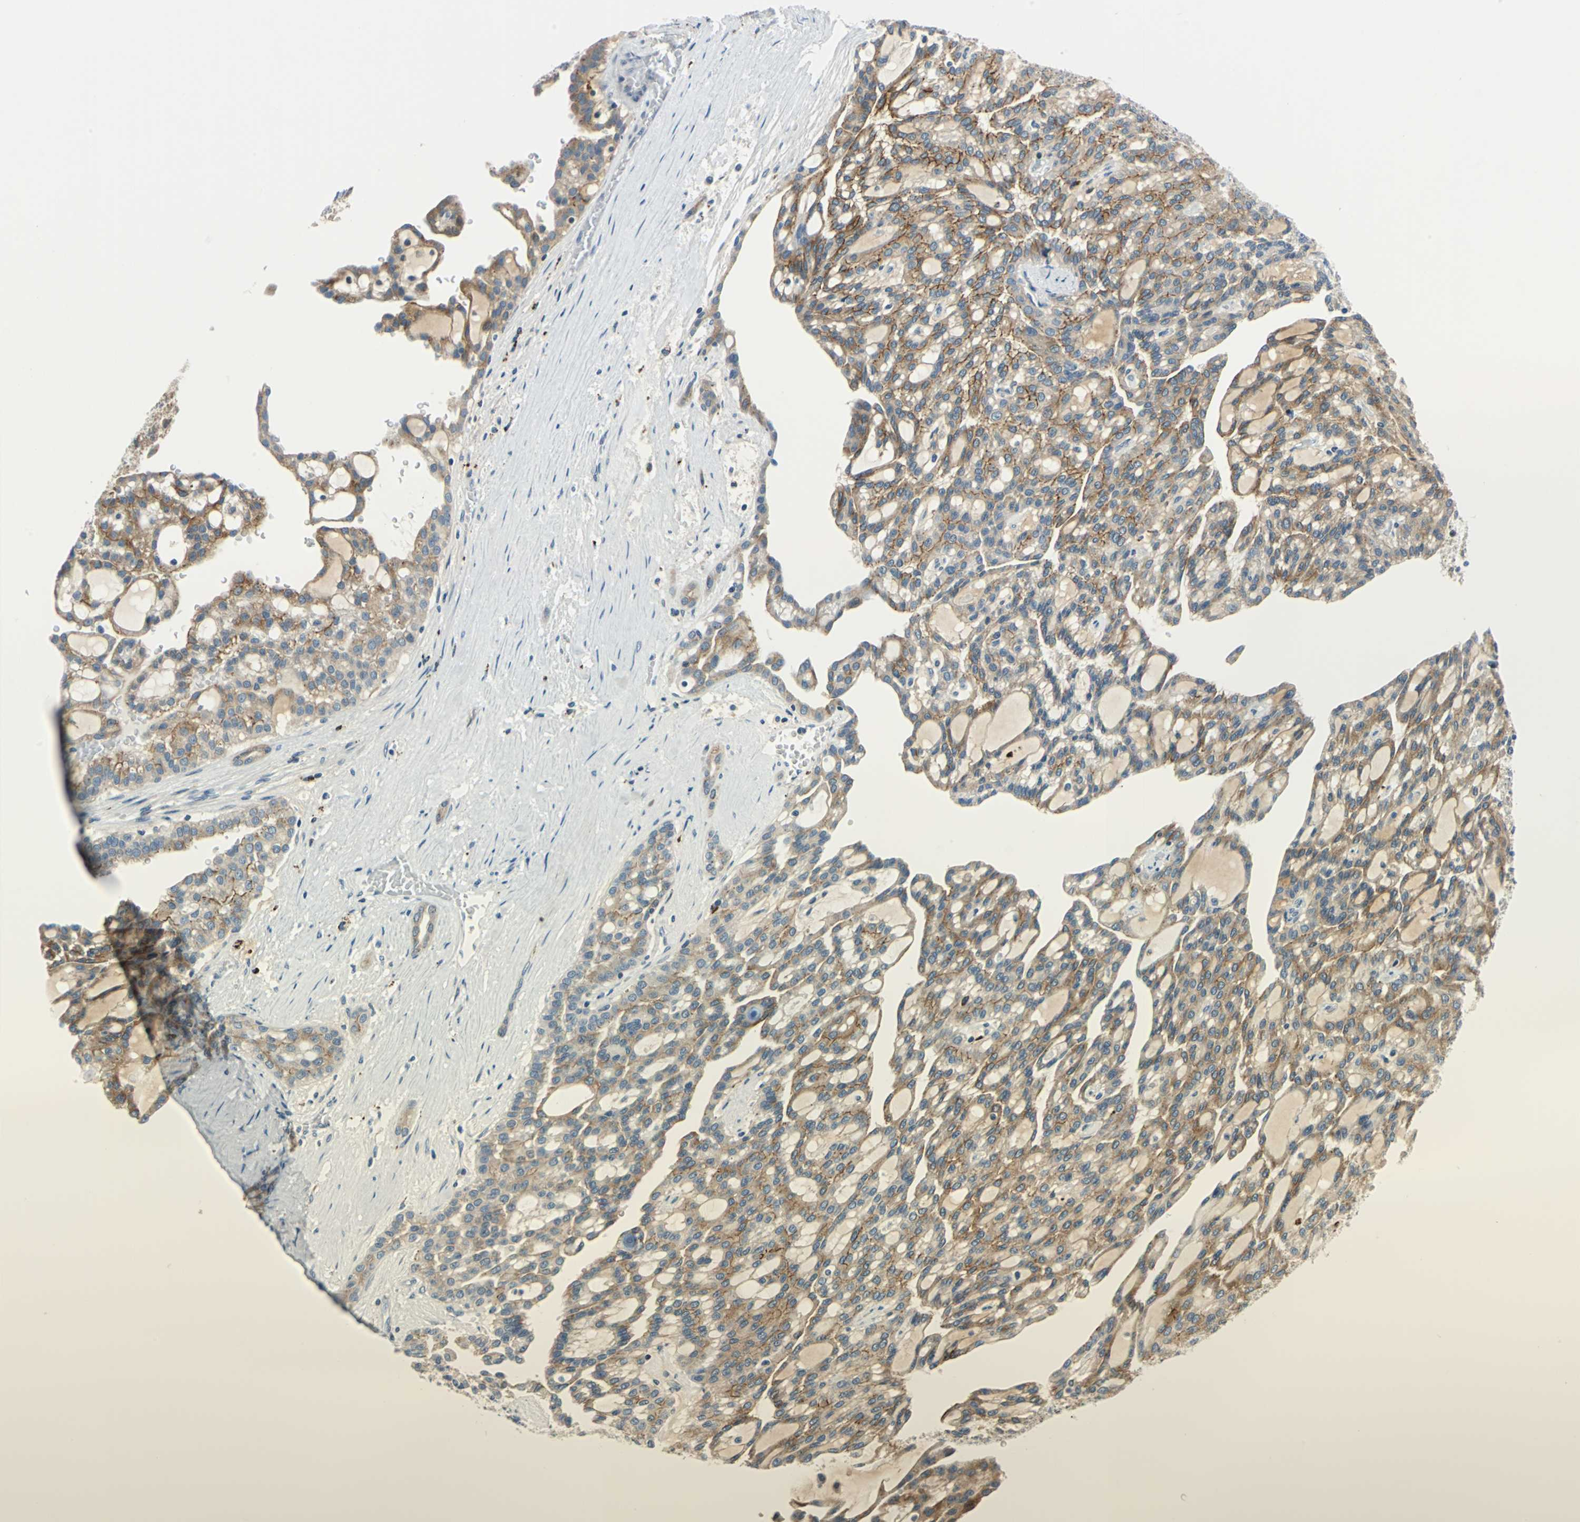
{"staining": {"intensity": "strong", "quantity": ">75%", "location": "cytoplasmic/membranous"}, "tissue": "renal cancer", "cell_type": "Tumor cells", "image_type": "cancer", "snomed": [{"axis": "morphology", "description": "Adenocarcinoma, NOS"}, {"axis": "topography", "description": "Kidney"}], "caption": "Immunohistochemical staining of renal adenocarcinoma shows high levels of strong cytoplasmic/membranous protein staining in approximately >75% of tumor cells.", "gene": "HCFC2", "patient": {"sex": "male", "age": 63}}